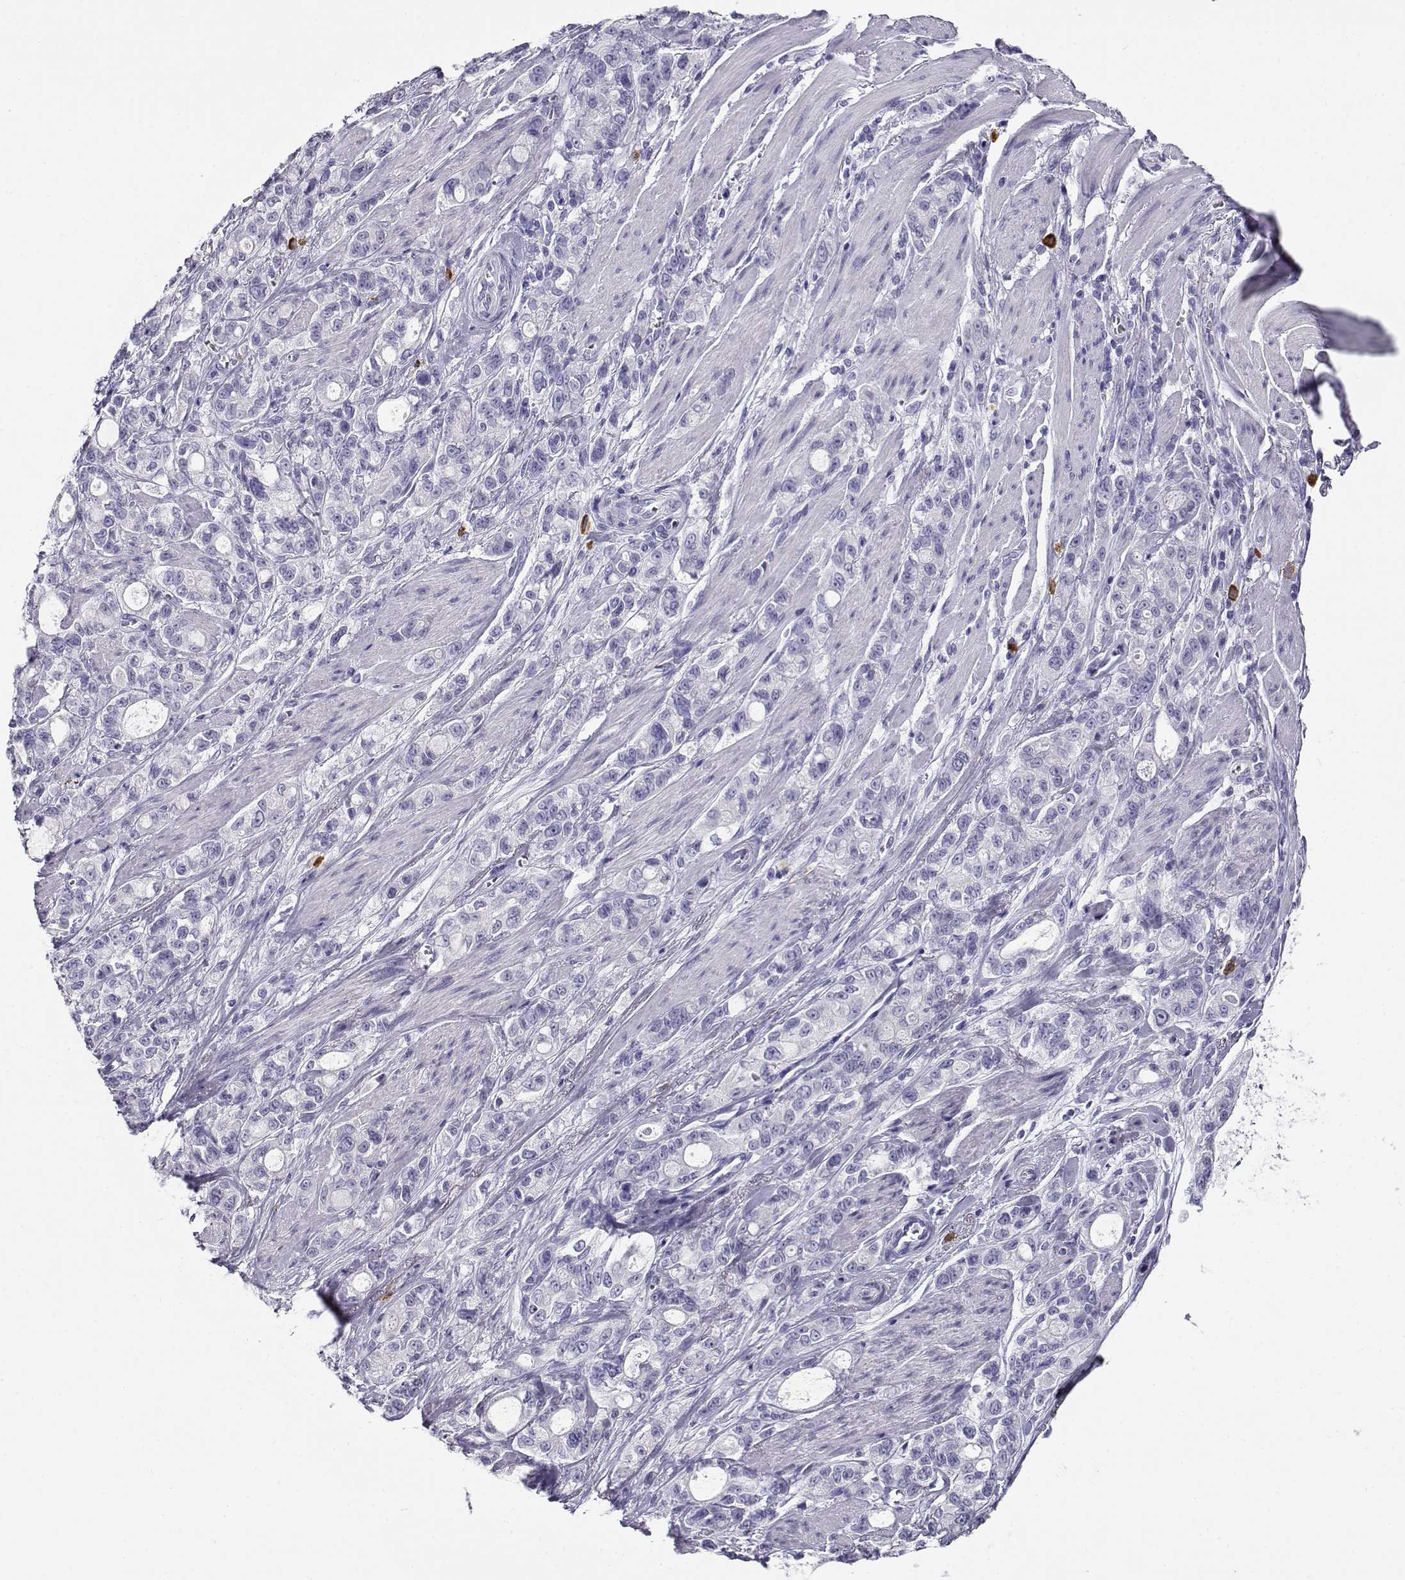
{"staining": {"intensity": "negative", "quantity": "none", "location": "none"}, "tissue": "stomach cancer", "cell_type": "Tumor cells", "image_type": "cancer", "snomed": [{"axis": "morphology", "description": "Adenocarcinoma, NOS"}, {"axis": "topography", "description": "Stomach"}], "caption": "Stomach adenocarcinoma was stained to show a protein in brown. There is no significant positivity in tumor cells.", "gene": "CABS1", "patient": {"sex": "male", "age": 63}}